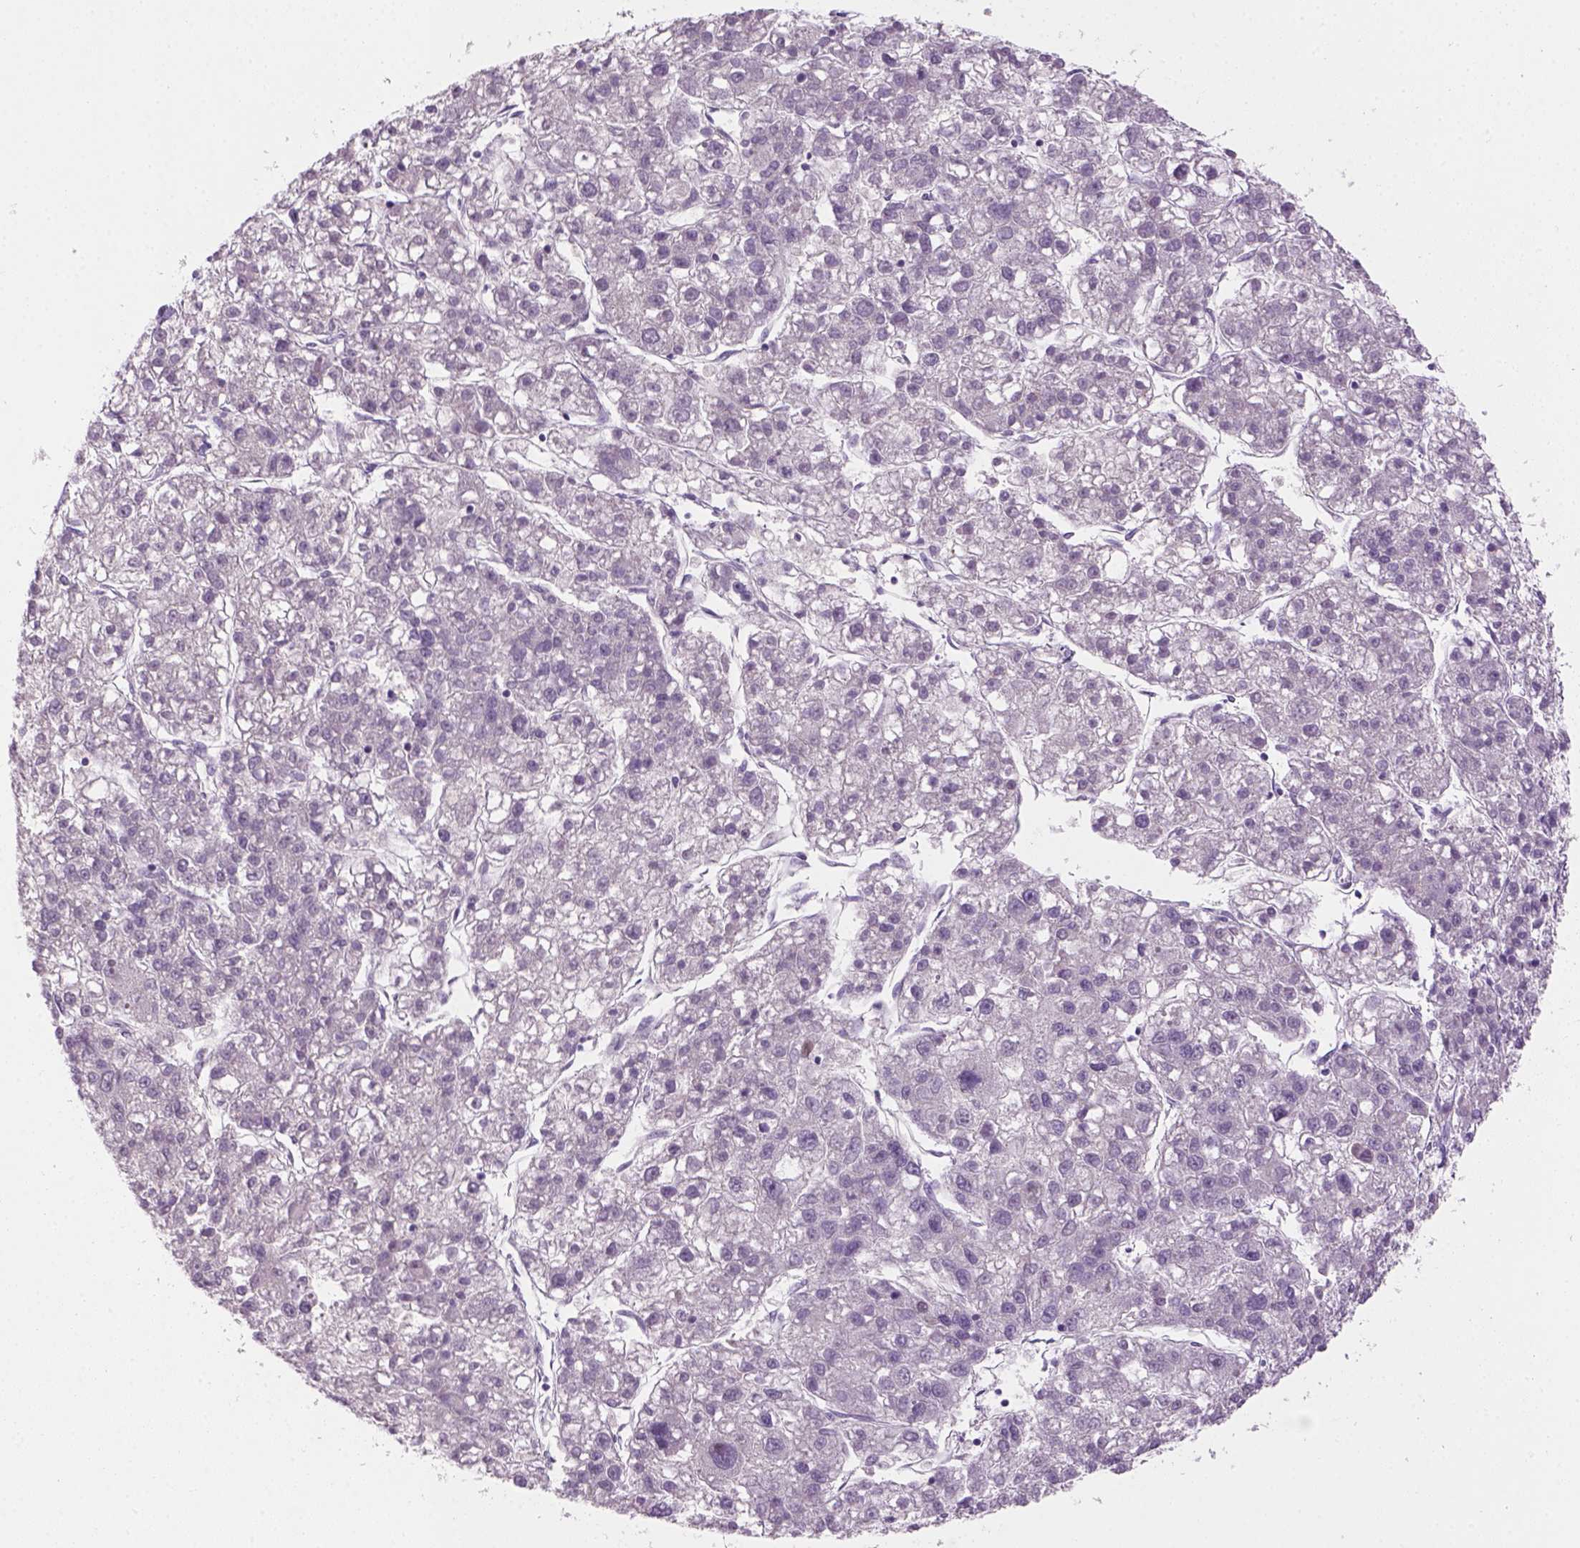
{"staining": {"intensity": "negative", "quantity": "none", "location": "none"}, "tissue": "liver cancer", "cell_type": "Tumor cells", "image_type": "cancer", "snomed": [{"axis": "morphology", "description": "Carcinoma, Hepatocellular, NOS"}, {"axis": "topography", "description": "Liver"}], "caption": "The image displays no significant positivity in tumor cells of hepatocellular carcinoma (liver). (Brightfield microscopy of DAB immunohistochemistry (IHC) at high magnification).", "gene": "GFI1B", "patient": {"sex": "male", "age": 56}}